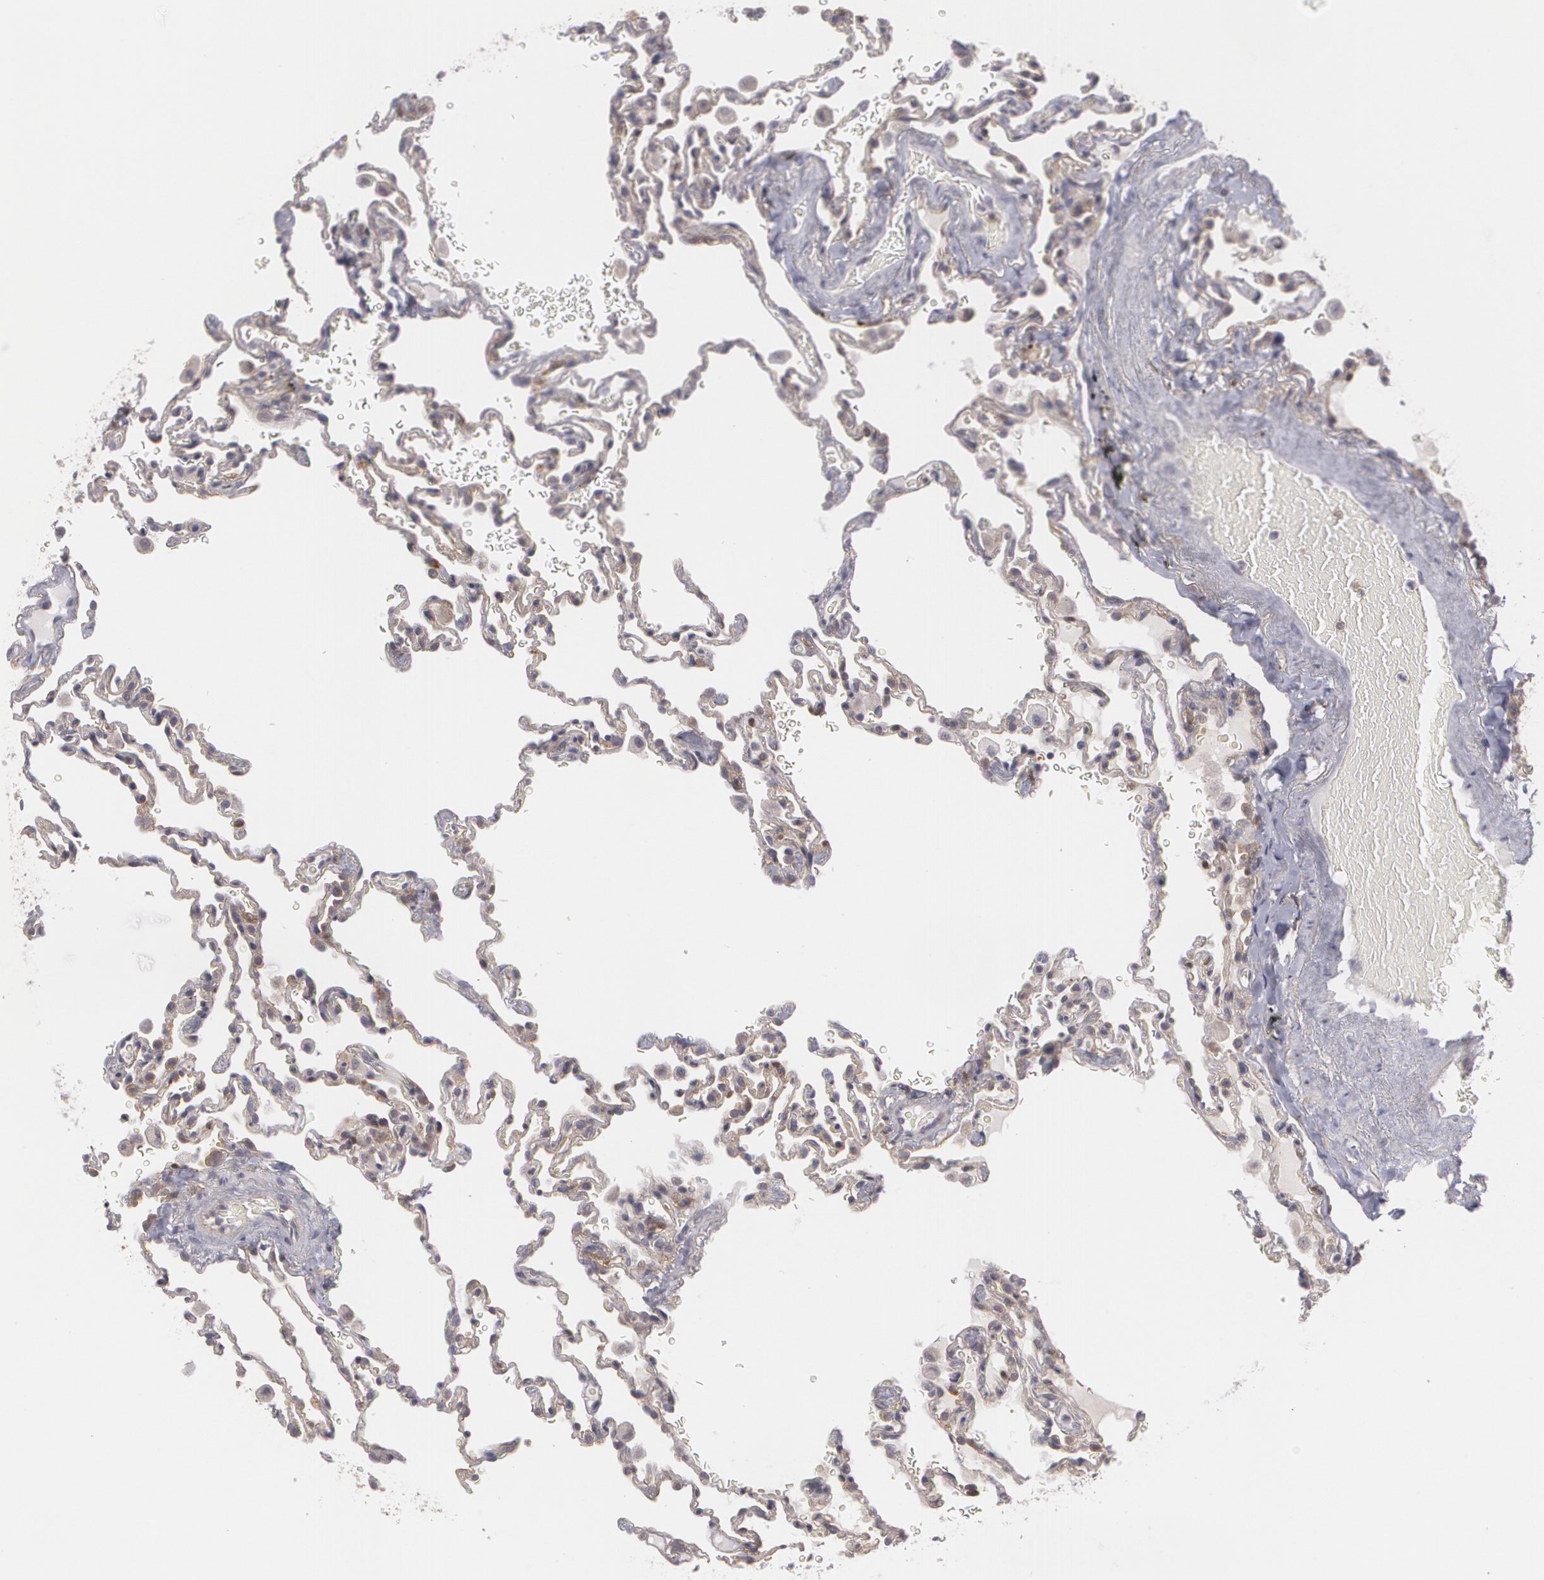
{"staining": {"intensity": "weak", "quantity": "25%-75%", "location": "cytoplasmic/membranous"}, "tissue": "lung", "cell_type": "Alveolar cells", "image_type": "normal", "snomed": [{"axis": "morphology", "description": "Normal tissue, NOS"}, {"axis": "topography", "description": "Lung"}], "caption": "Immunohistochemistry staining of benign lung, which shows low levels of weak cytoplasmic/membranous positivity in approximately 25%-75% of alveolar cells indicating weak cytoplasmic/membranous protein staining. The staining was performed using DAB (3,3'-diaminobenzidine) (brown) for protein detection and nuclei were counterstained in hematoxylin (blue).", "gene": "BIN1", "patient": {"sex": "male", "age": 59}}